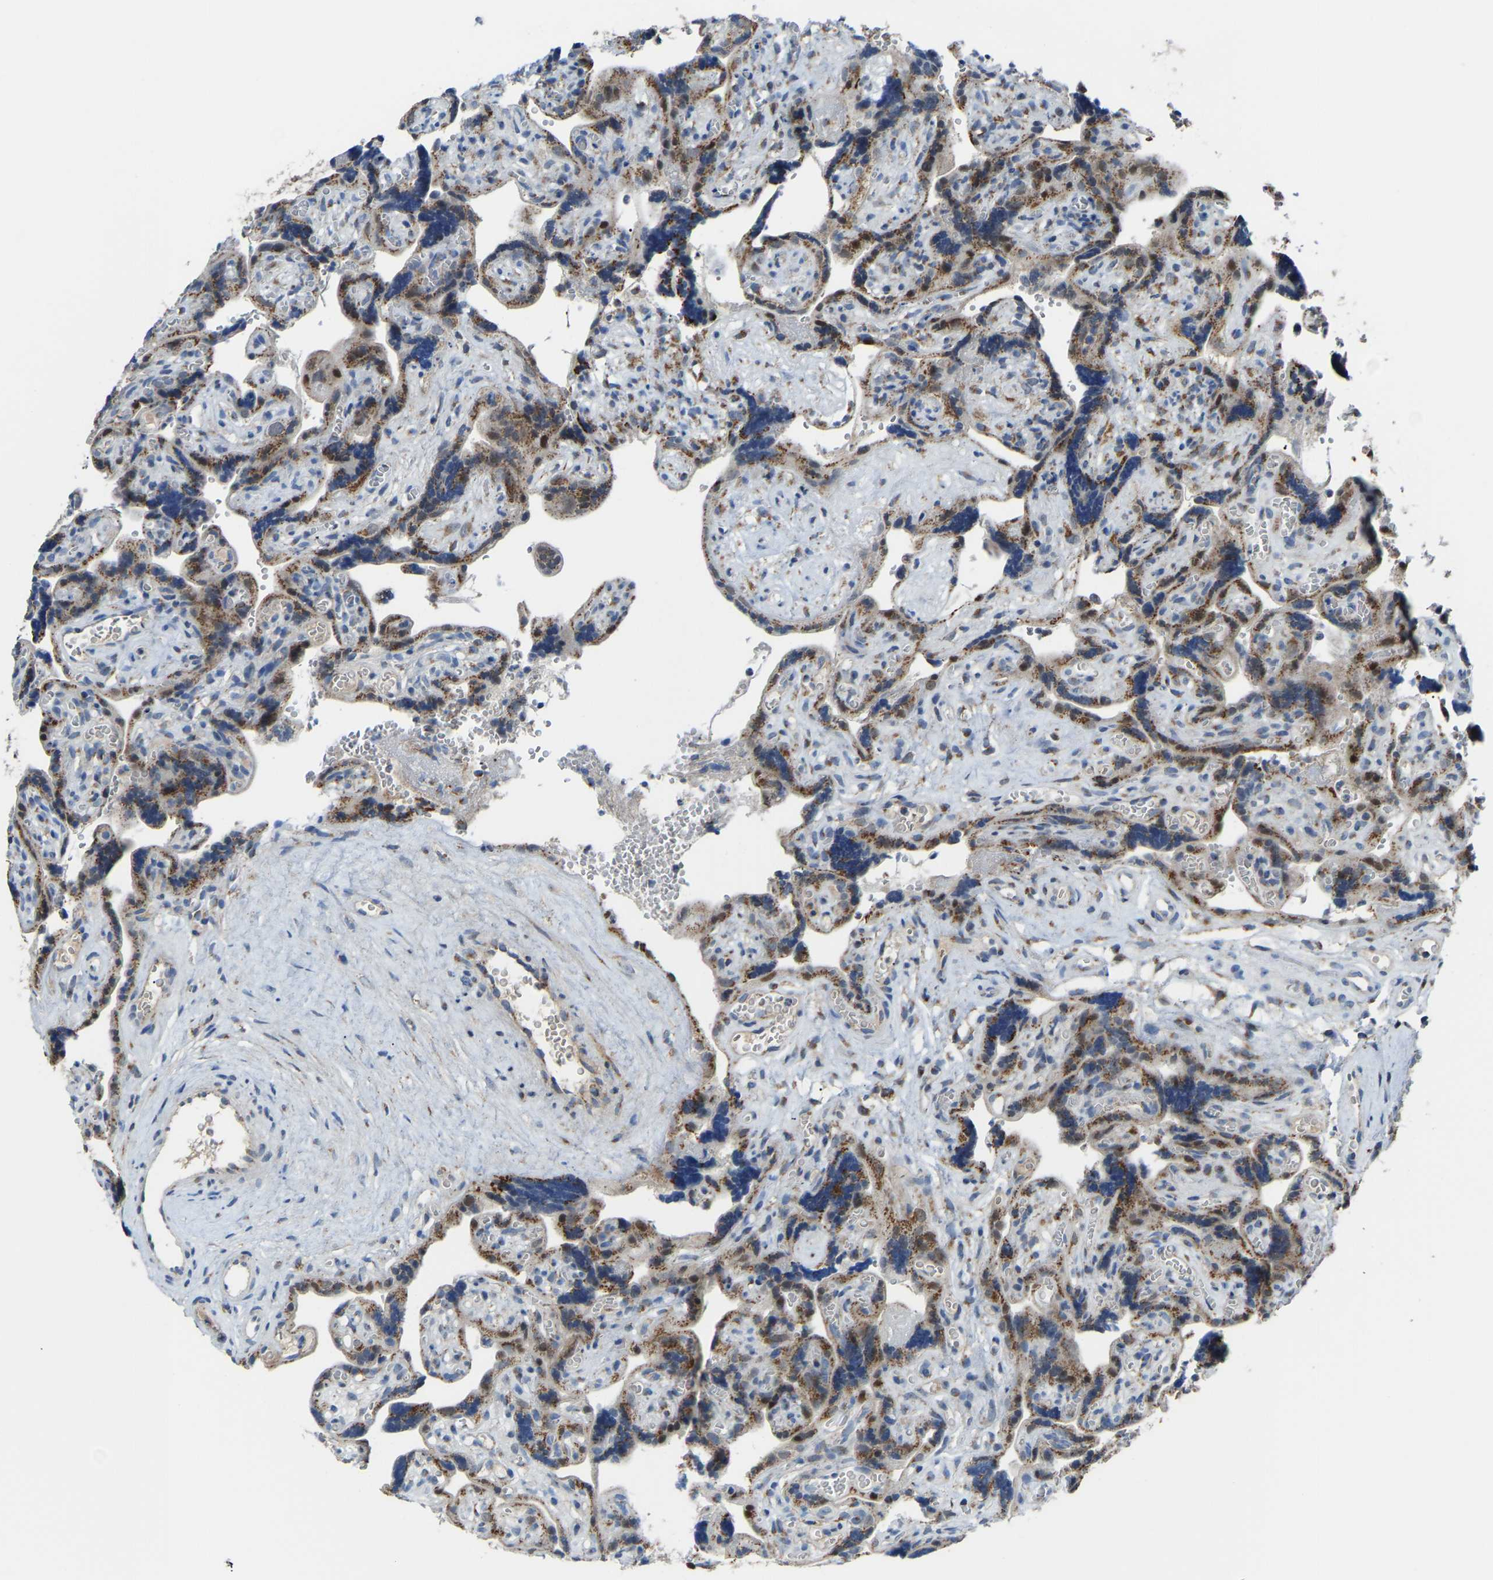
{"staining": {"intensity": "moderate", "quantity": "<25%", "location": "cytoplasmic/membranous"}, "tissue": "placenta", "cell_type": "Decidual cells", "image_type": "normal", "snomed": [{"axis": "morphology", "description": "Normal tissue, NOS"}, {"axis": "topography", "description": "Placenta"}], "caption": "A photomicrograph showing moderate cytoplasmic/membranous expression in about <25% of decidual cells in unremarkable placenta, as visualized by brown immunohistochemical staining.", "gene": "CANT1", "patient": {"sex": "female", "age": 30}}